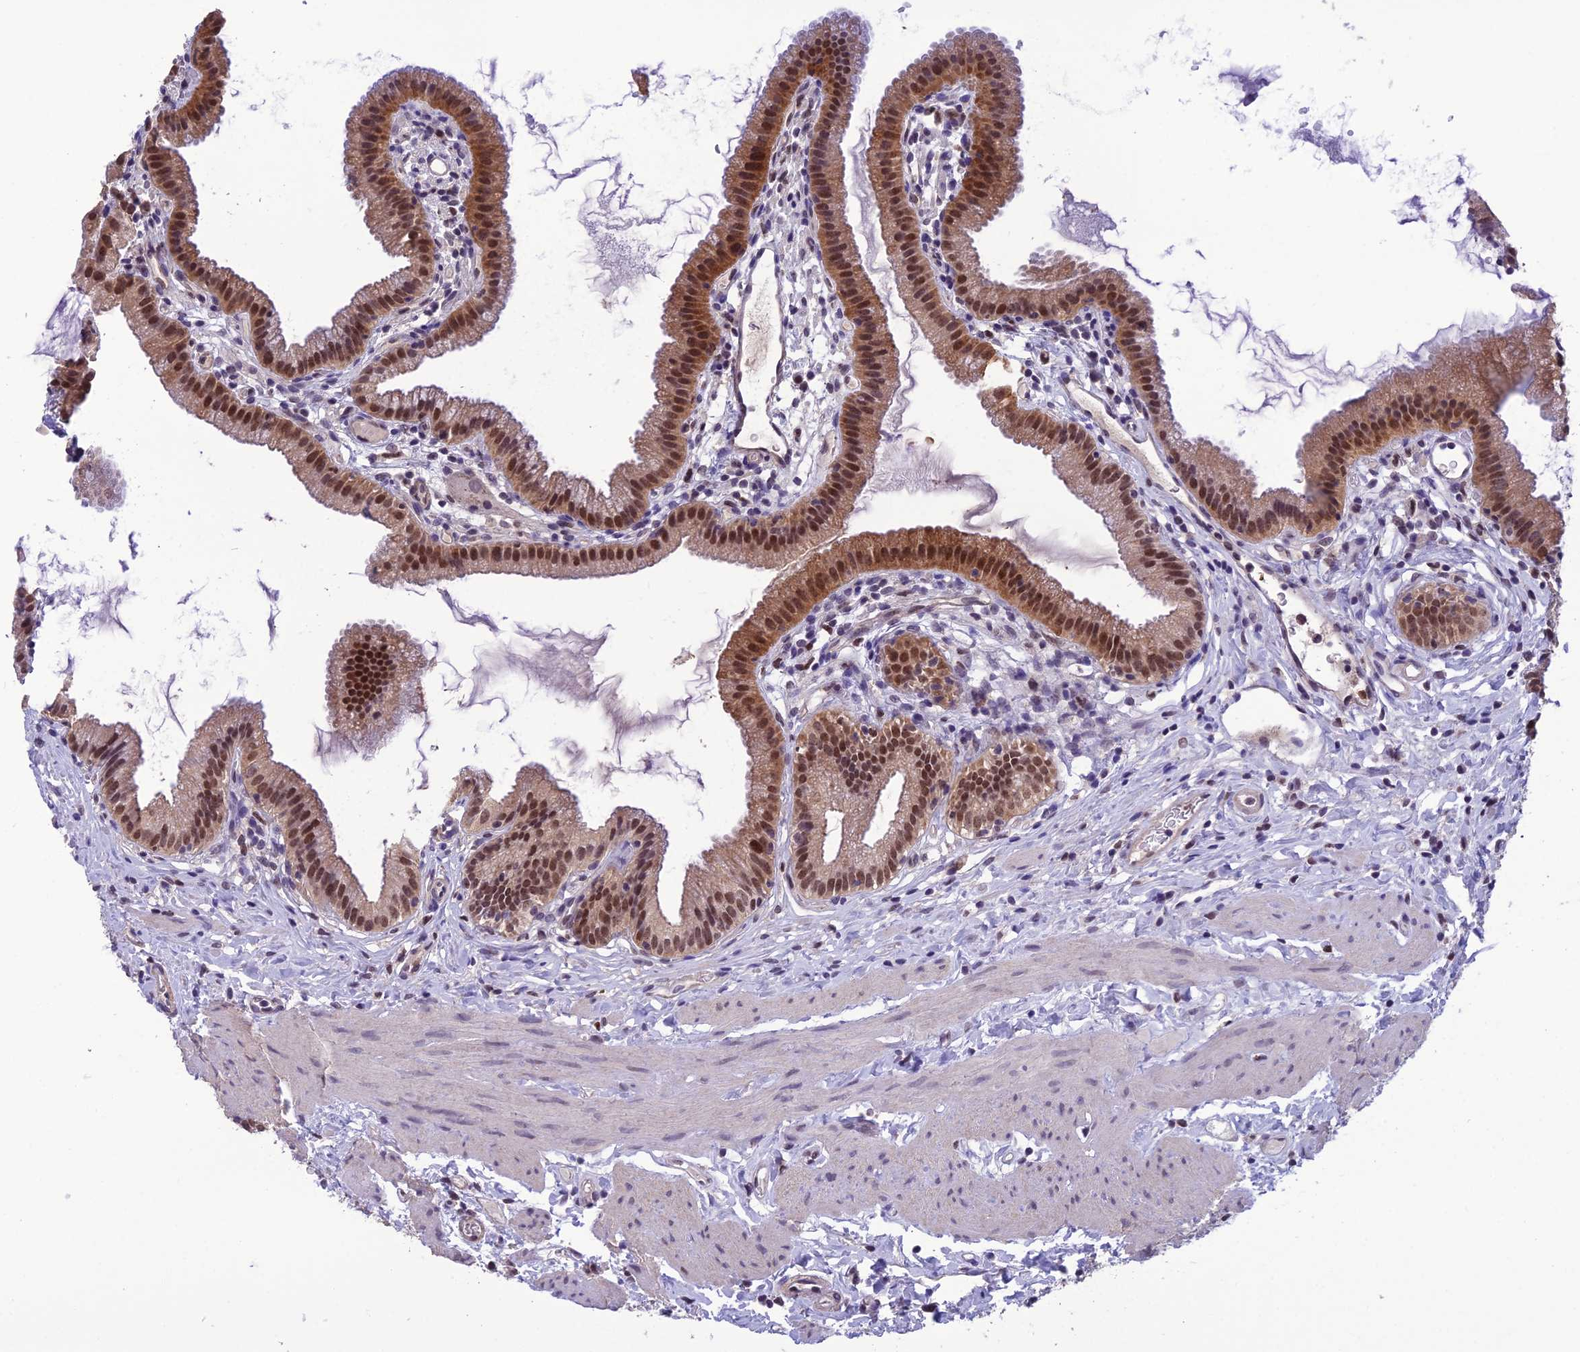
{"staining": {"intensity": "moderate", "quantity": ">75%", "location": "cytoplasmic/membranous,nuclear"}, "tissue": "gallbladder", "cell_type": "Glandular cells", "image_type": "normal", "snomed": [{"axis": "morphology", "description": "Normal tissue, NOS"}, {"axis": "topography", "description": "Gallbladder"}], "caption": "Moderate cytoplasmic/membranous,nuclear expression is appreciated in about >75% of glandular cells in unremarkable gallbladder.", "gene": "MIS12", "patient": {"sex": "female", "age": 46}}